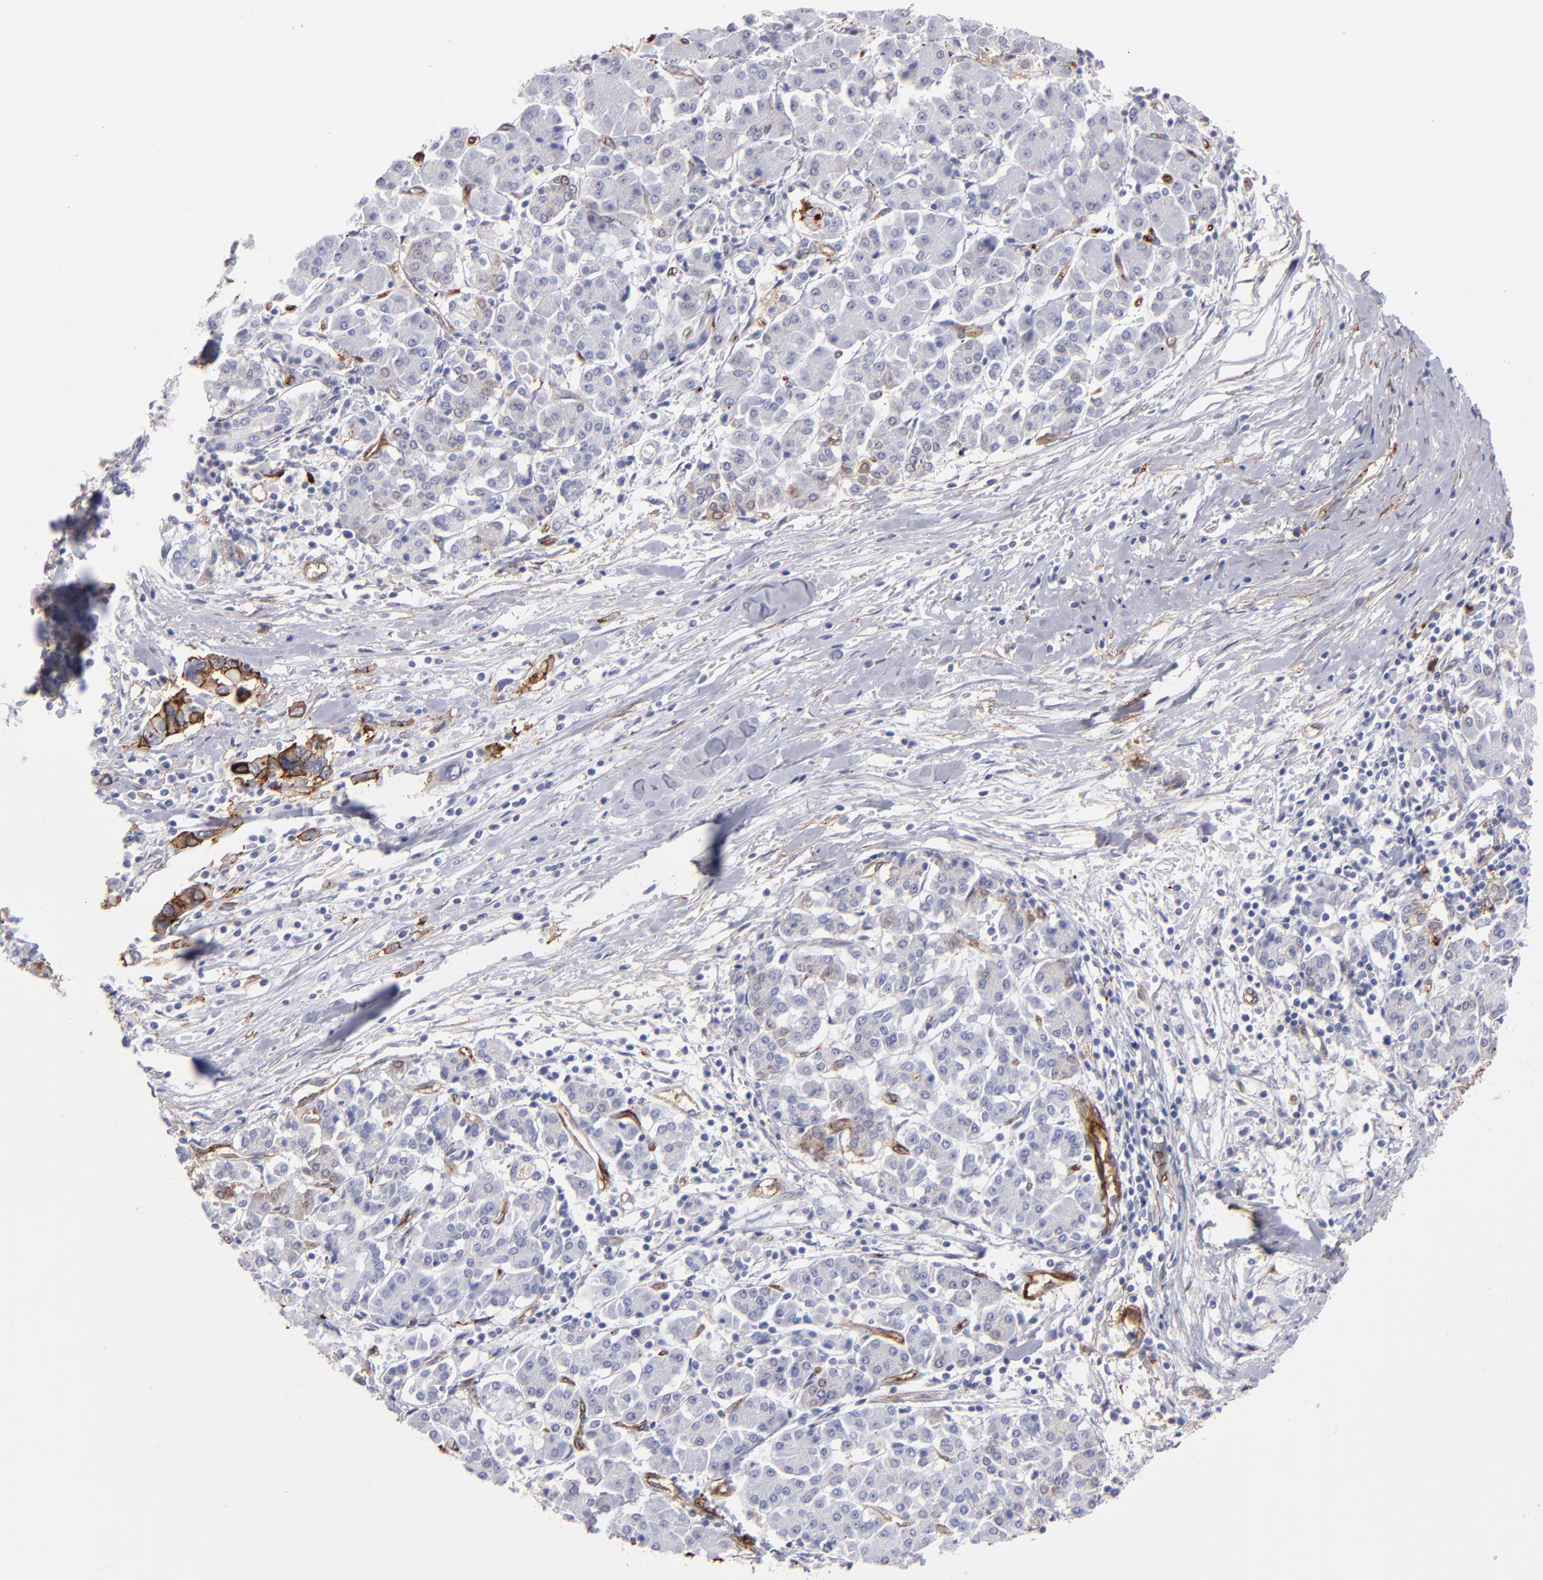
{"staining": {"intensity": "strong", "quantity": ">75%", "location": "cytoplasmic/membranous"}, "tissue": "pancreatic cancer", "cell_type": "Tumor cells", "image_type": "cancer", "snomed": [{"axis": "morphology", "description": "Adenocarcinoma, NOS"}, {"axis": "topography", "description": "Pancreas"}], "caption": "A histopathology image of pancreatic cancer stained for a protein reveals strong cytoplasmic/membranous brown staining in tumor cells.", "gene": "AHNAK2", "patient": {"sex": "female", "age": 57}}